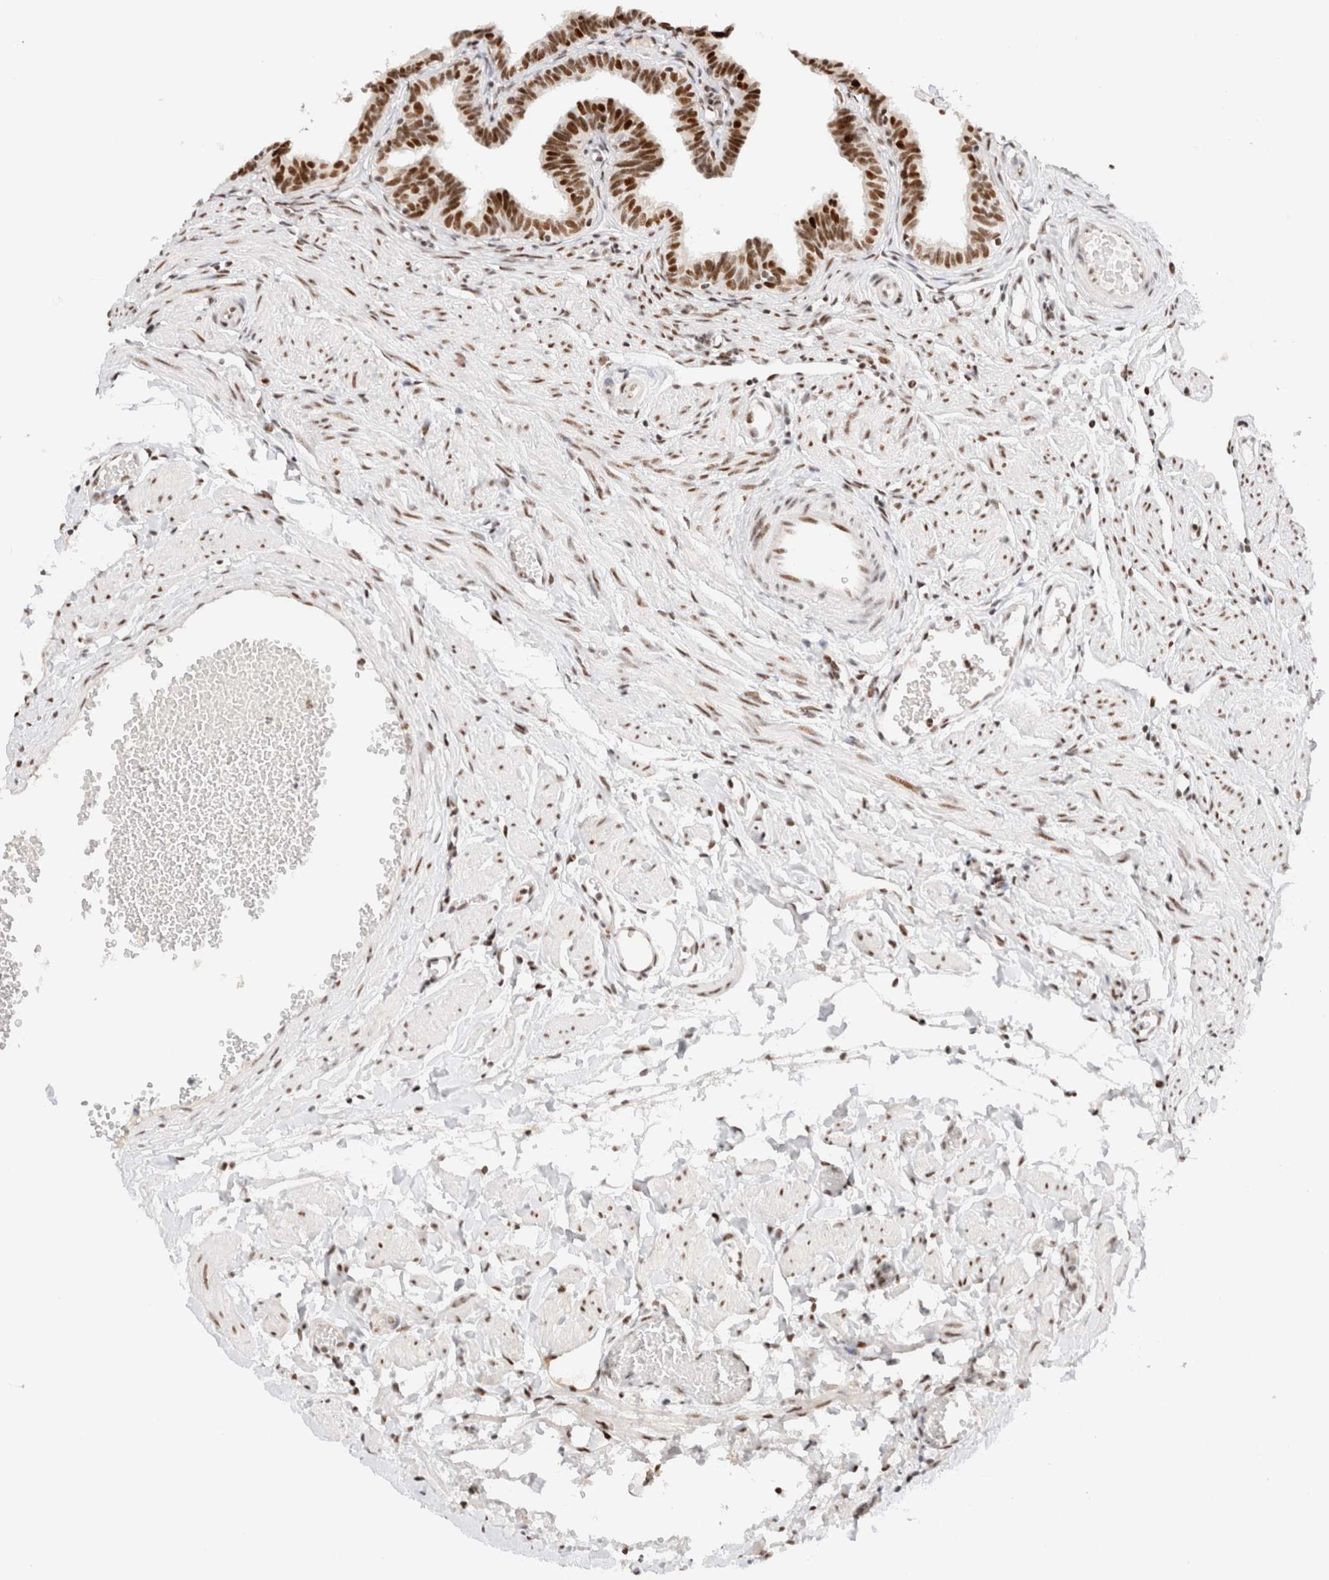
{"staining": {"intensity": "strong", "quantity": ">75%", "location": "nuclear"}, "tissue": "fallopian tube", "cell_type": "Glandular cells", "image_type": "normal", "snomed": [{"axis": "morphology", "description": "Normal tissue, NOS"}, {"axis": "topography", "description": "Fallopian tube"}, {"axis": "topography", "description": "Ovary"}], "caption": "The micrograph shows staining of benign fallopian tube, revealing strong nuclear protein positivity (brown color) within glandular cells.", "gene": "ZNF282", "patient": {"sex": "female", "age": 23}}